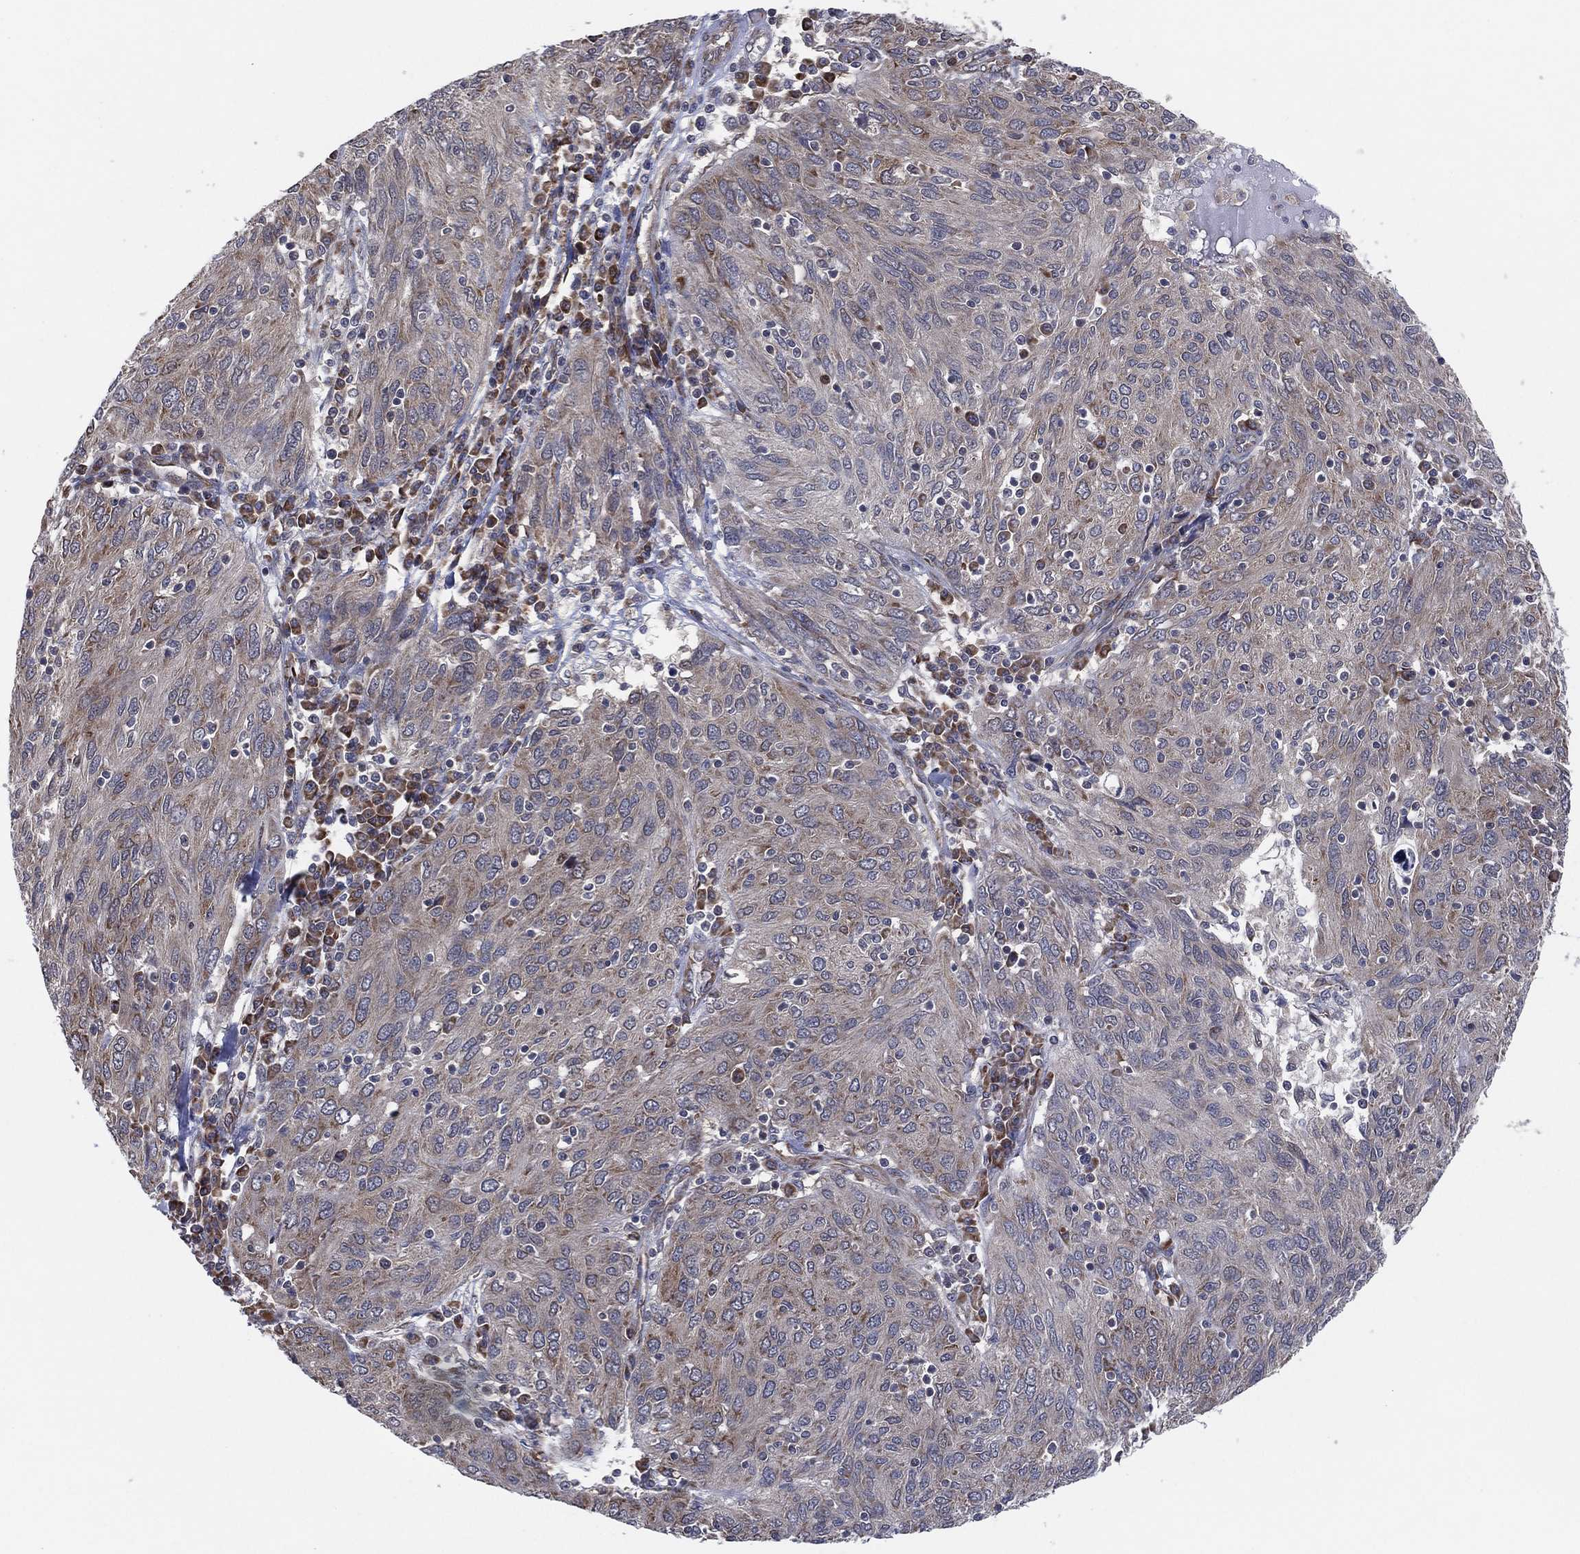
{"staining": {"intensity": "negative", "quantity": "none", "location": "none"}, "tissue": "ovarian cancer", "cell_type": "Tumor cells", "image_type": "cancer", "snomed": [{"axis": "morphology", "description": "Carcinoma, endometroid"}, {"axis": "topography", "description": "Ovary"}], "caption": "Endometroid carcinoma (ovarian) was stained to show a protein in brown. There is no significant staining in tumor cells.", "gene": "FAM104A", "patient": {"sex": "female", "age": 50}}